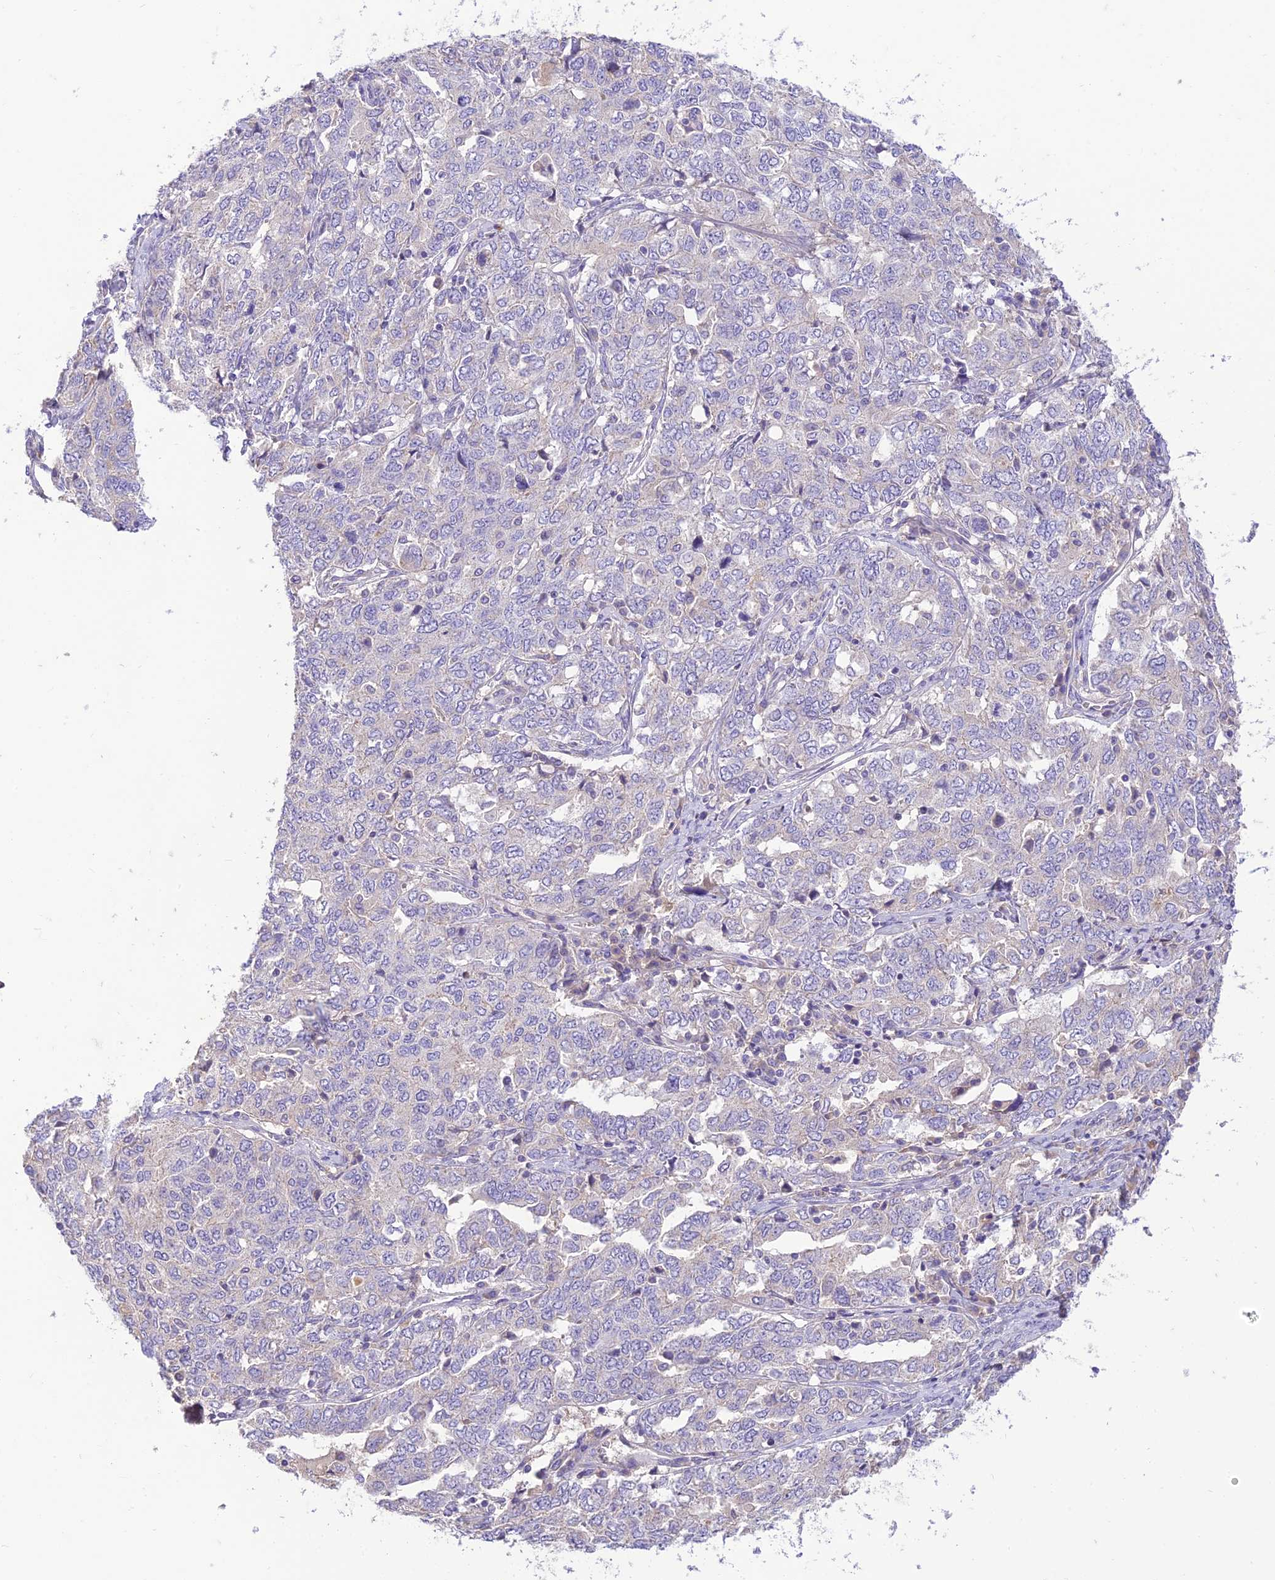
{"staining": {"intensity": "negative", "quantity": "none", "location": "none"}, "tissue": "ovarian cancer", "cell_type": "Tumor cells", "image_type": "cancer", "snomed": [{"axis": "morphology", "description": "Carcinoma, endometroid"}, {"axis": "topography", "description": "Ovary"}], "caption": "Immunohistochemistry of endometroid carcinoma (ovarian) reveals no staining in tumor cells. (DAB immunohistochemistry (IHC) with hematoxylin counter stain).", "gene": "SFT2D2", "patient": {"sex": "female", "age": 62}}